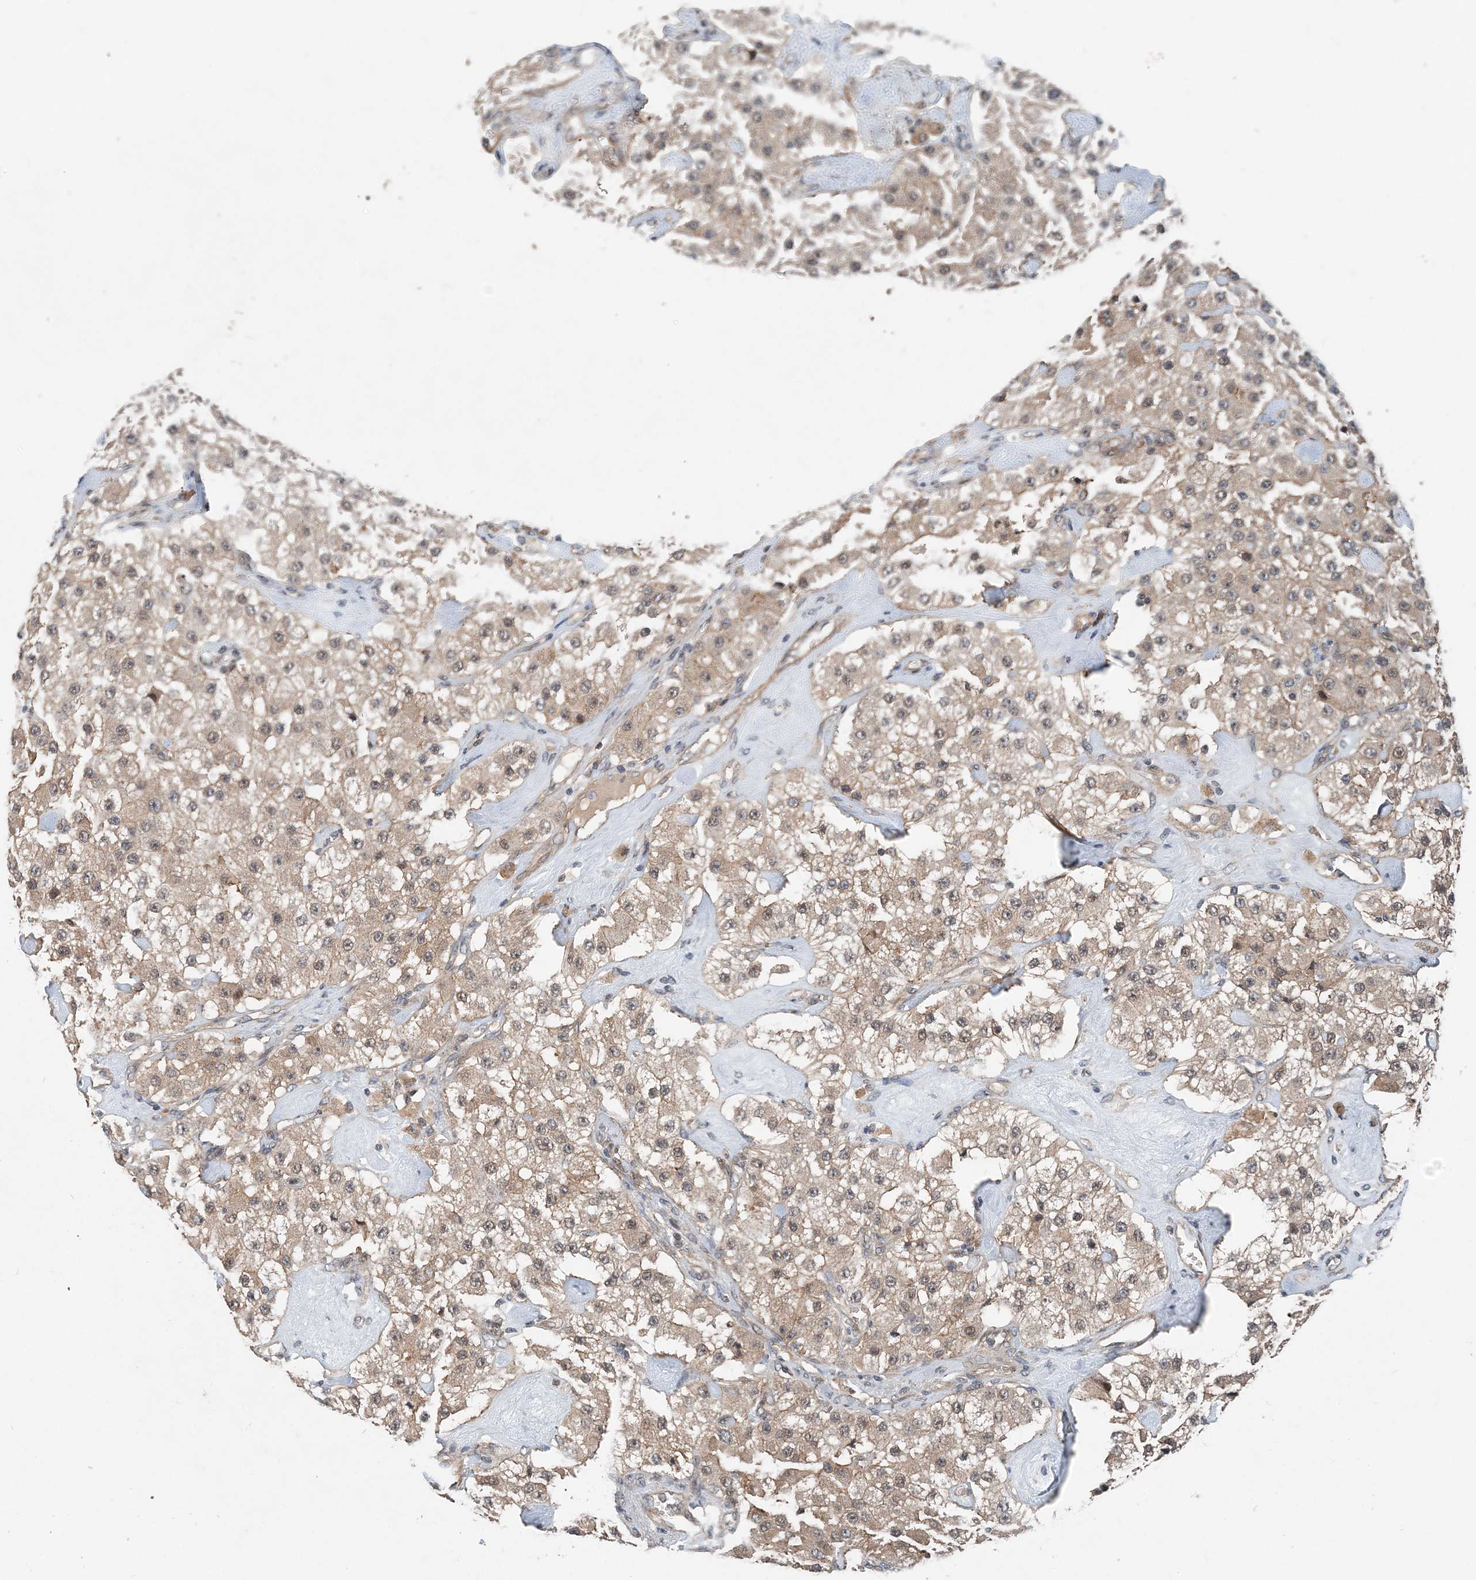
{"staining": {"intensity": "weak", "quantity": ">75%", "location": "cytoplasmic/membranous"}, "tissue": "carcinoid", "cell_type": "Tumor cells", "image_type": "cancer", "snomed": [{"axis": "morphology", "description": "Carcinoid, malignant, NOS"}, {"axis": "topography", "description": "Pancreas"}], "caption": "Carcinoid (malignant) tissue reveals weak cytoplasmic/membranous positivity in approximately >75% of tumor cells, visualized by immunohistochemistry. (DAB = brown stain, brightfield microscopy at high magnification).", "gene": "SMPD3", "patient": {"sex": "male", "age": 41}}